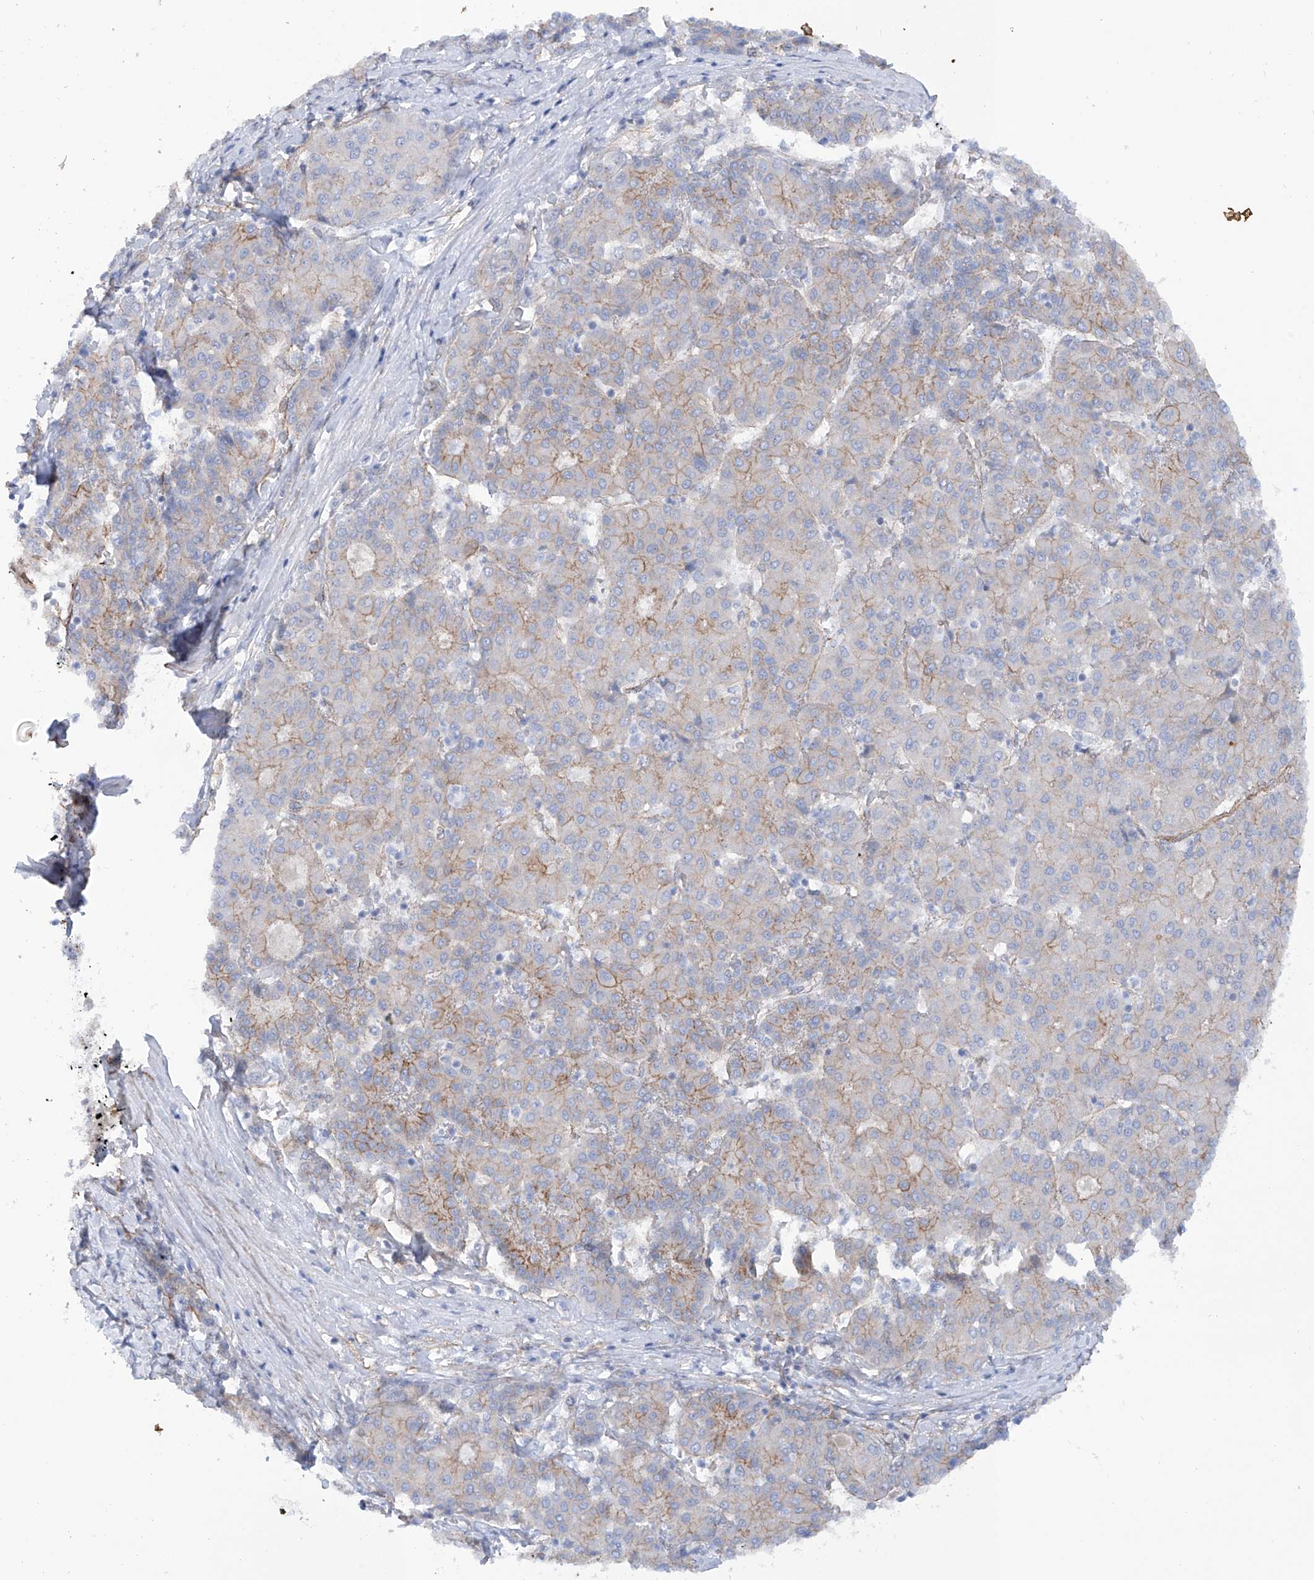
{"staining": {"intensity": "moderate", "quantity": "25%-75%", "location": "cytoplasmic/membranous"}, "tissue": "liver cancer", "cell_type": "Tumor cells", "image_type": "cancer", "snomed": [{"axis": "morphology", "description": "Carcinoma, Hepatocellular, NOS"}, {"axis": "topography", "description": "Liver"}], "caption": "Immunohistochemistry (IHC) image of neoplastic tissue: human liver hepatocellular carcinoma stained using immunohistochemistry (IHC) shows medium levels of moderate protein expression localized specifically in the cytoplasmic/membranous of tumor cells, appearing as a cytoplasmic/membranous brown color.", "gene": "ZNF490", "patient": {"sex": "male", "age": 65}}